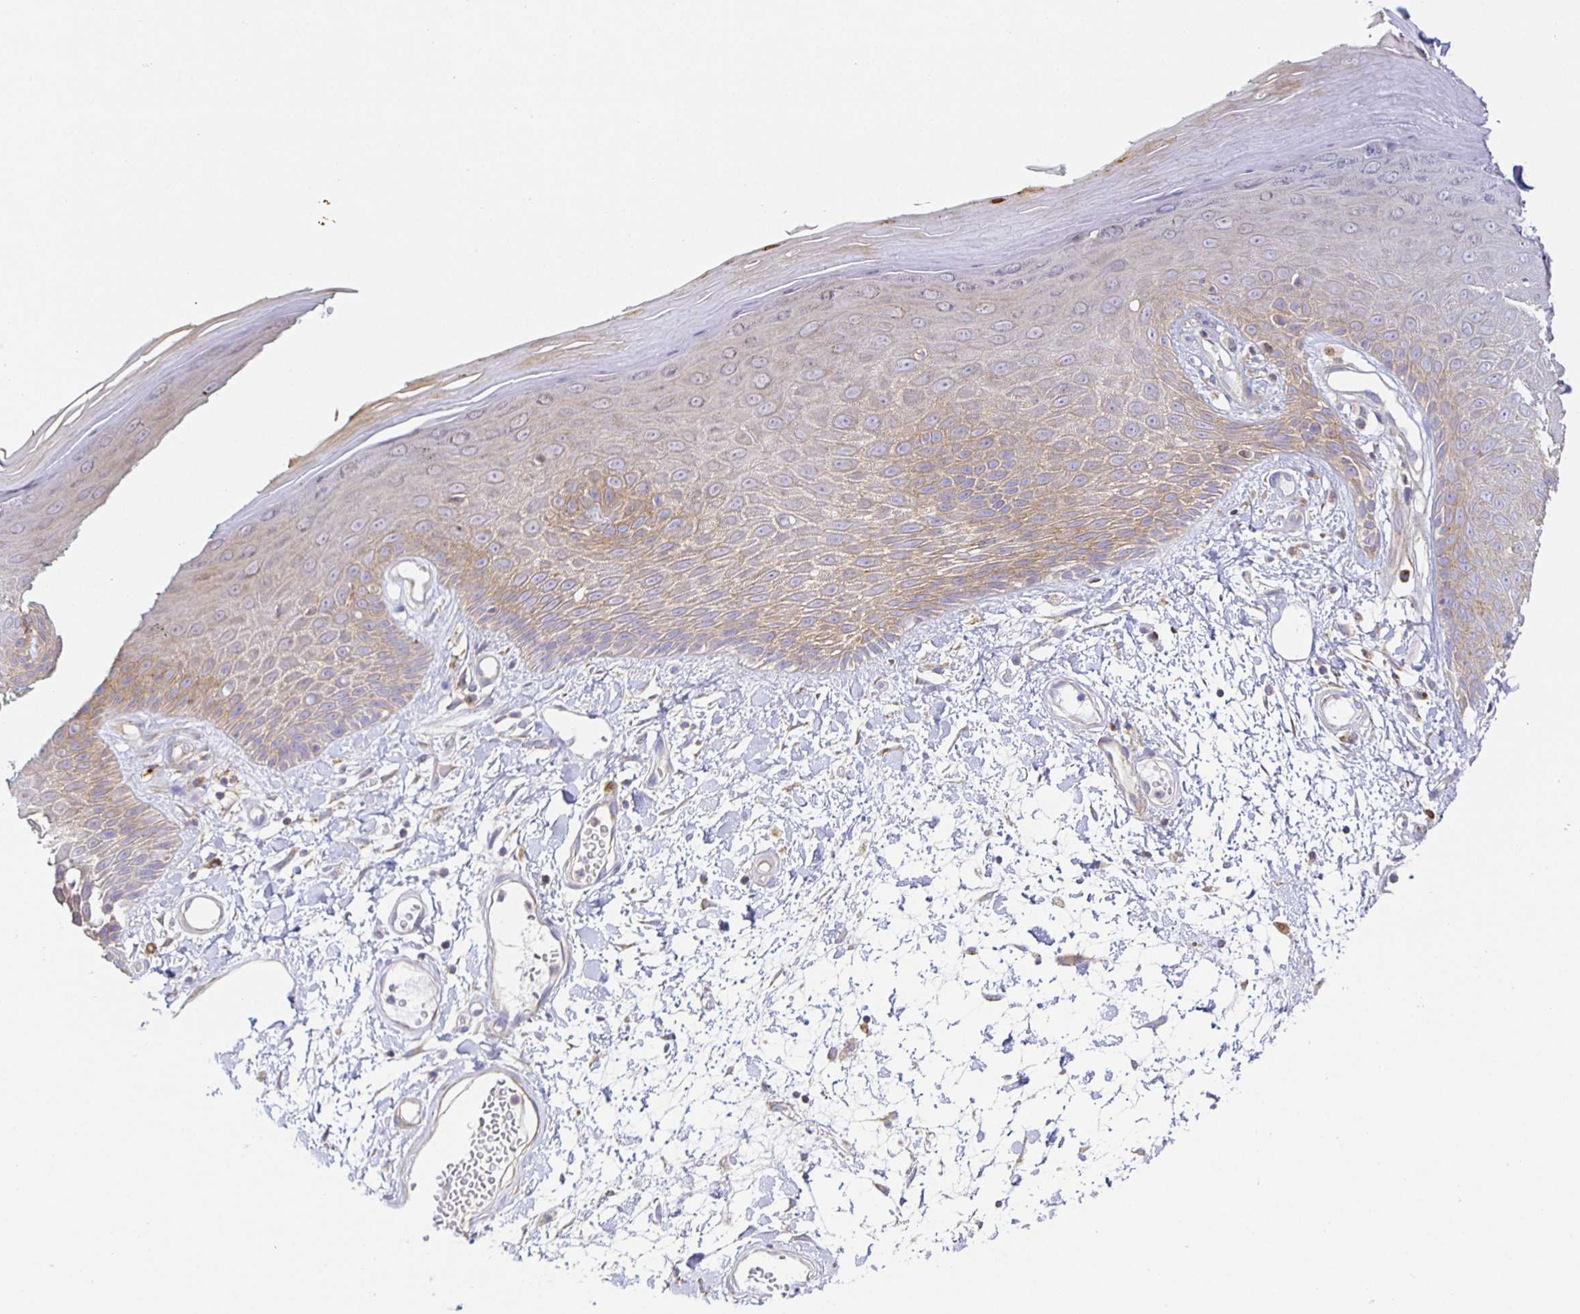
{"staining": {"intensity": "weak", "quantity": "25%-75%", "location": "cytoplasmic/membranous"}, "tissue": "skin", "cell_type": "Epidermal cells", "image_type": "normal", "snomed": [{"axis": "morphology", "description": "Normal tissue, NOS"}, {"axis": "topography", "description": "Anal"}, {"axis": "topography", "description": "Peripheral nerve tissue"}], "caption": "The photomicrograph shows a brown stain indicating the presence of a protein in the cytoplasmic/membranous of epidermal cells in skin.", "gene": "FLRT3", "patient": {"sex": "male", "age": 78}}